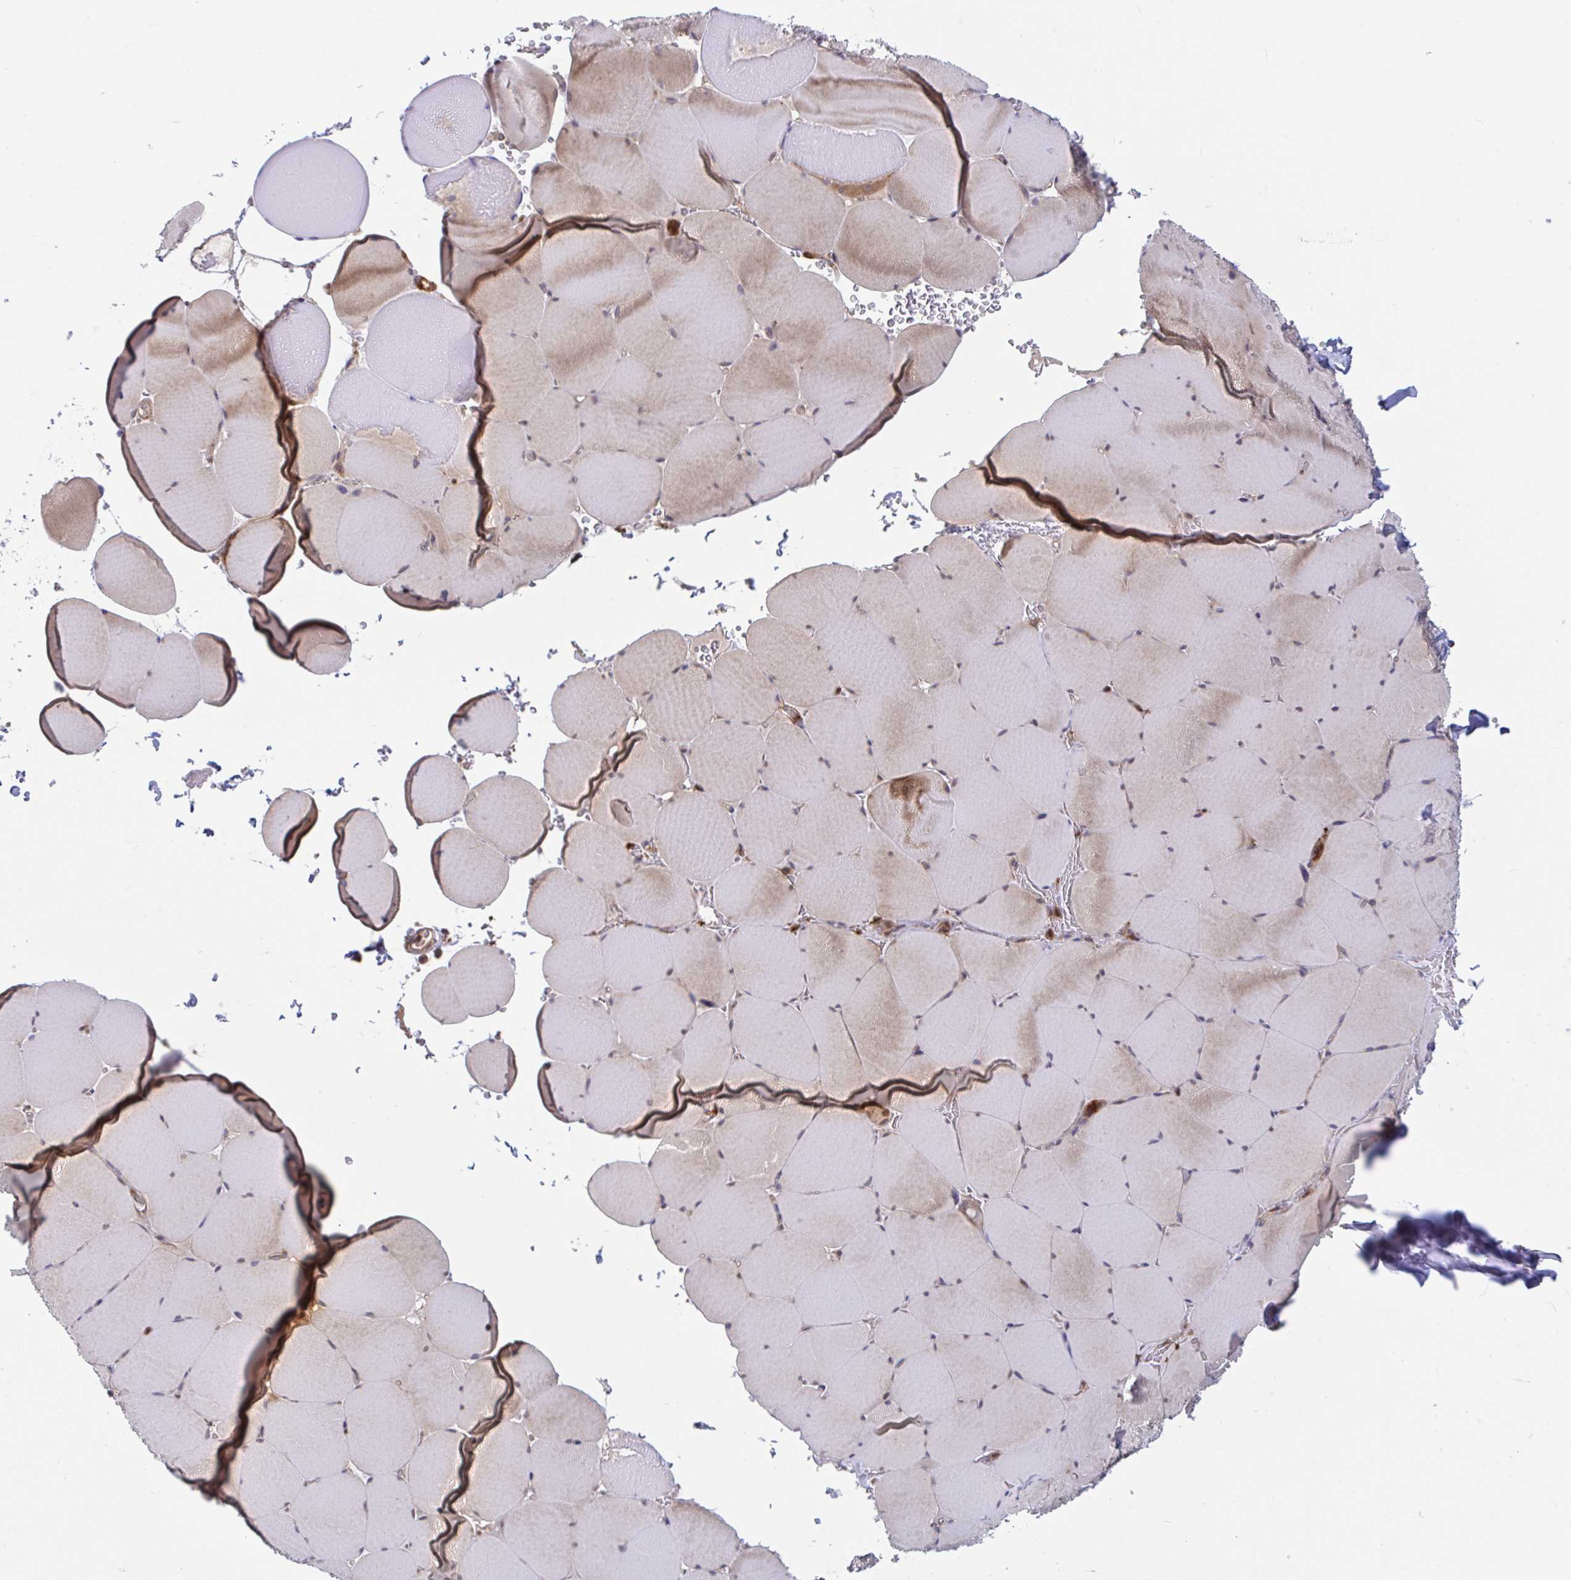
{"staining": {"intensity": "weak", "quantity": "25%-75%", "location": "cytoplasmic/membranous"}, "tissue": "skeletal muscle", "cell_type": "Myocytes", "image_type": "normal", "snomed": [{"axis": "morphology", "description": "Normal tissue, NOS"}, {"axis": "topography", "description": "Skeletal muscle"}, {"axis": "topography", "description": "Head-Neck"}], "caption": "A low amount of weak cytoplasmic/membranous expression is present in approximately 25%-75% of myocytes in benign skeletal muscle.", "gene": "LMNTD2", "patient": {"sex": "male", "age": 66}}